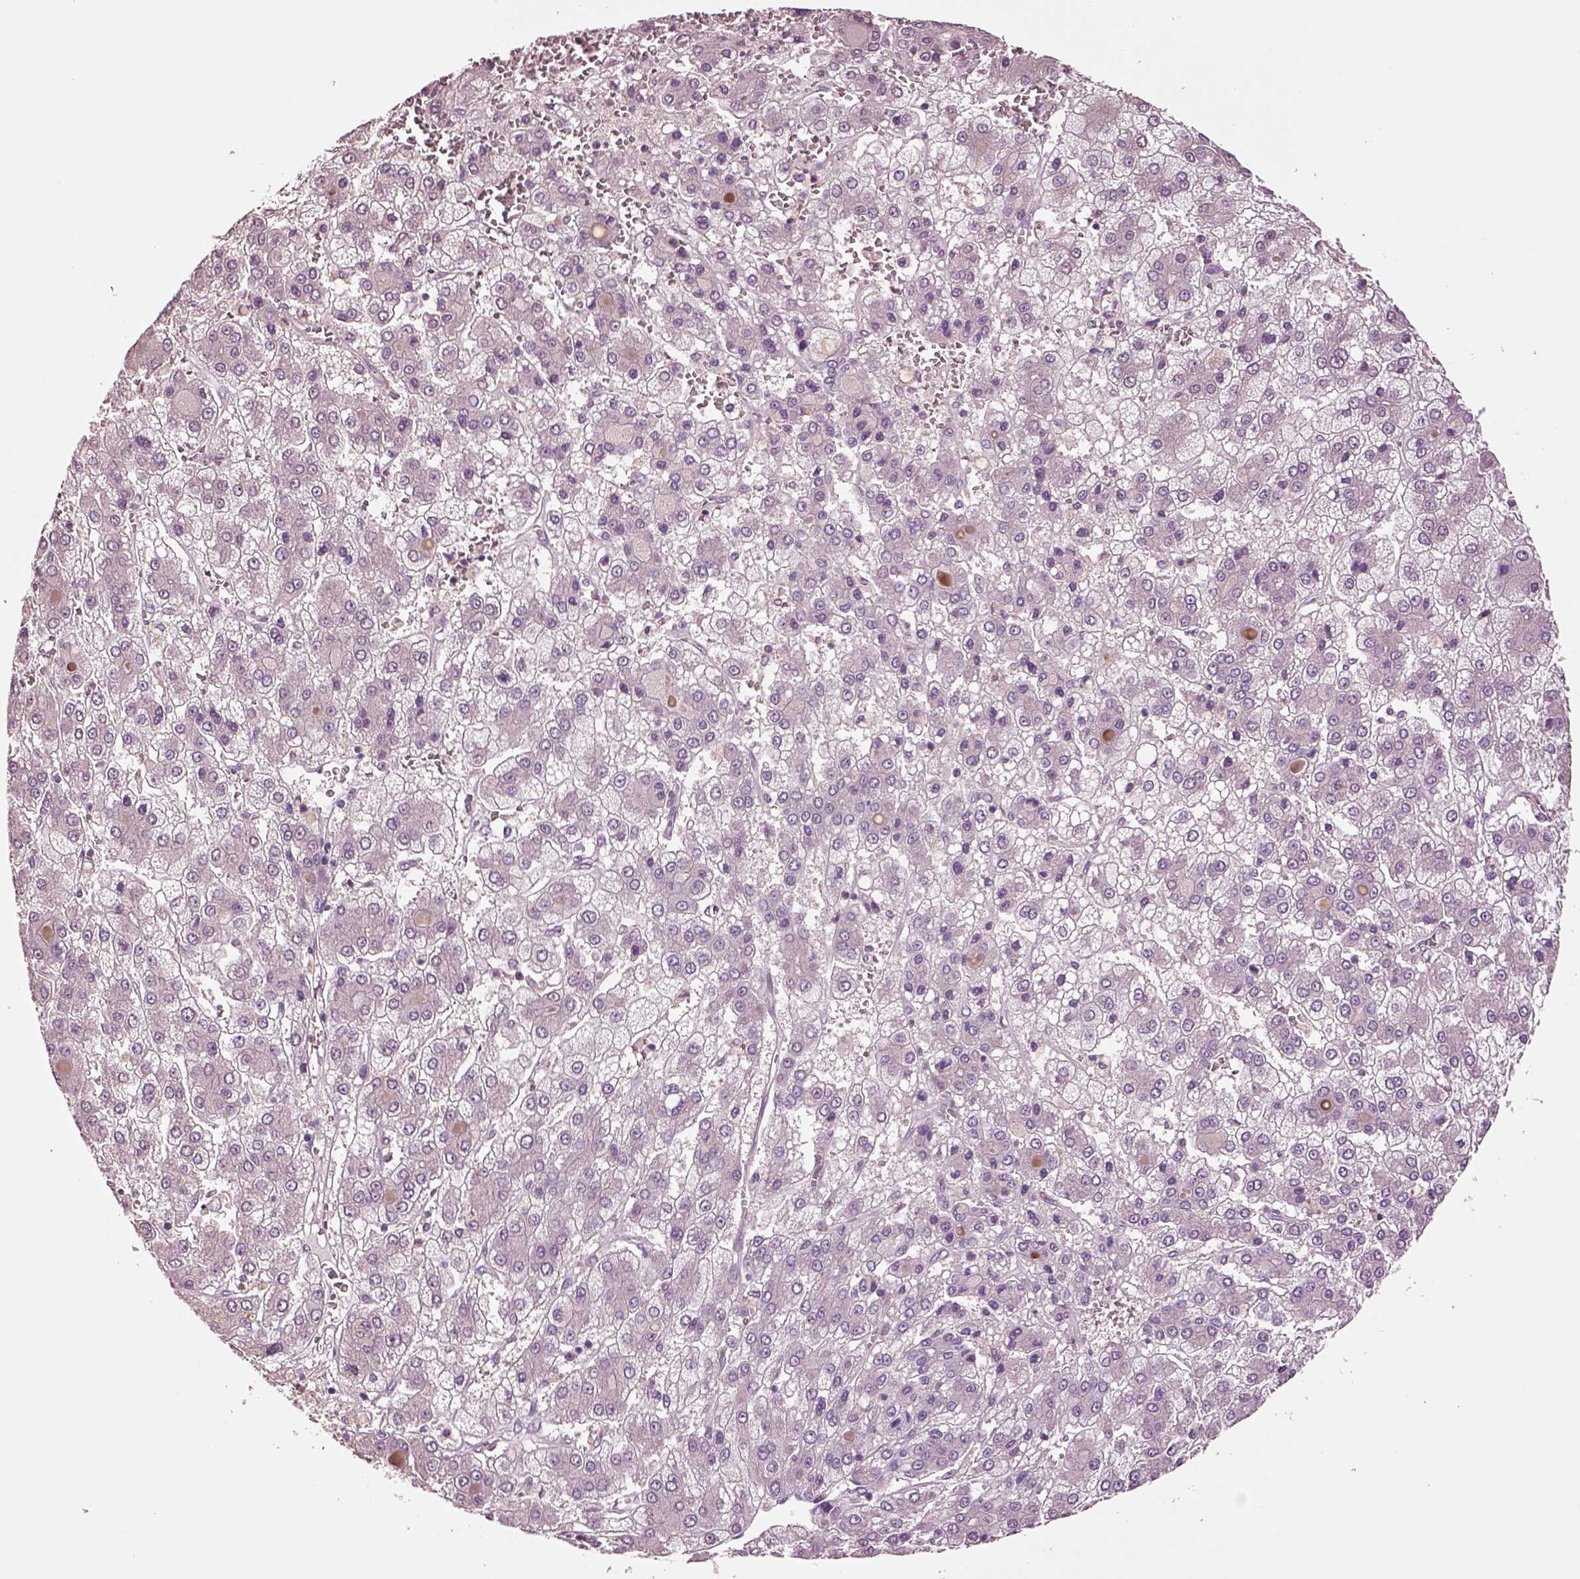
{"staining": {"intensity": "negative", "quantity": "none", "location": "none"}, "tissue": "liver cancer", "cell_type": "Tumor cells", "image_type": "cancer", "snomed": [{"axis": "morphology", "description": "Carcinoma, Hepatocellular, NOS"}, {"axis": "topography", "description": "Liver"}], "caption": "Liver cancer stained for a protein using immunohistochemistry reveals no staining tumor cells.", "gene": "CLPSL1", "patient": {"sex": "male", "age": 73}}